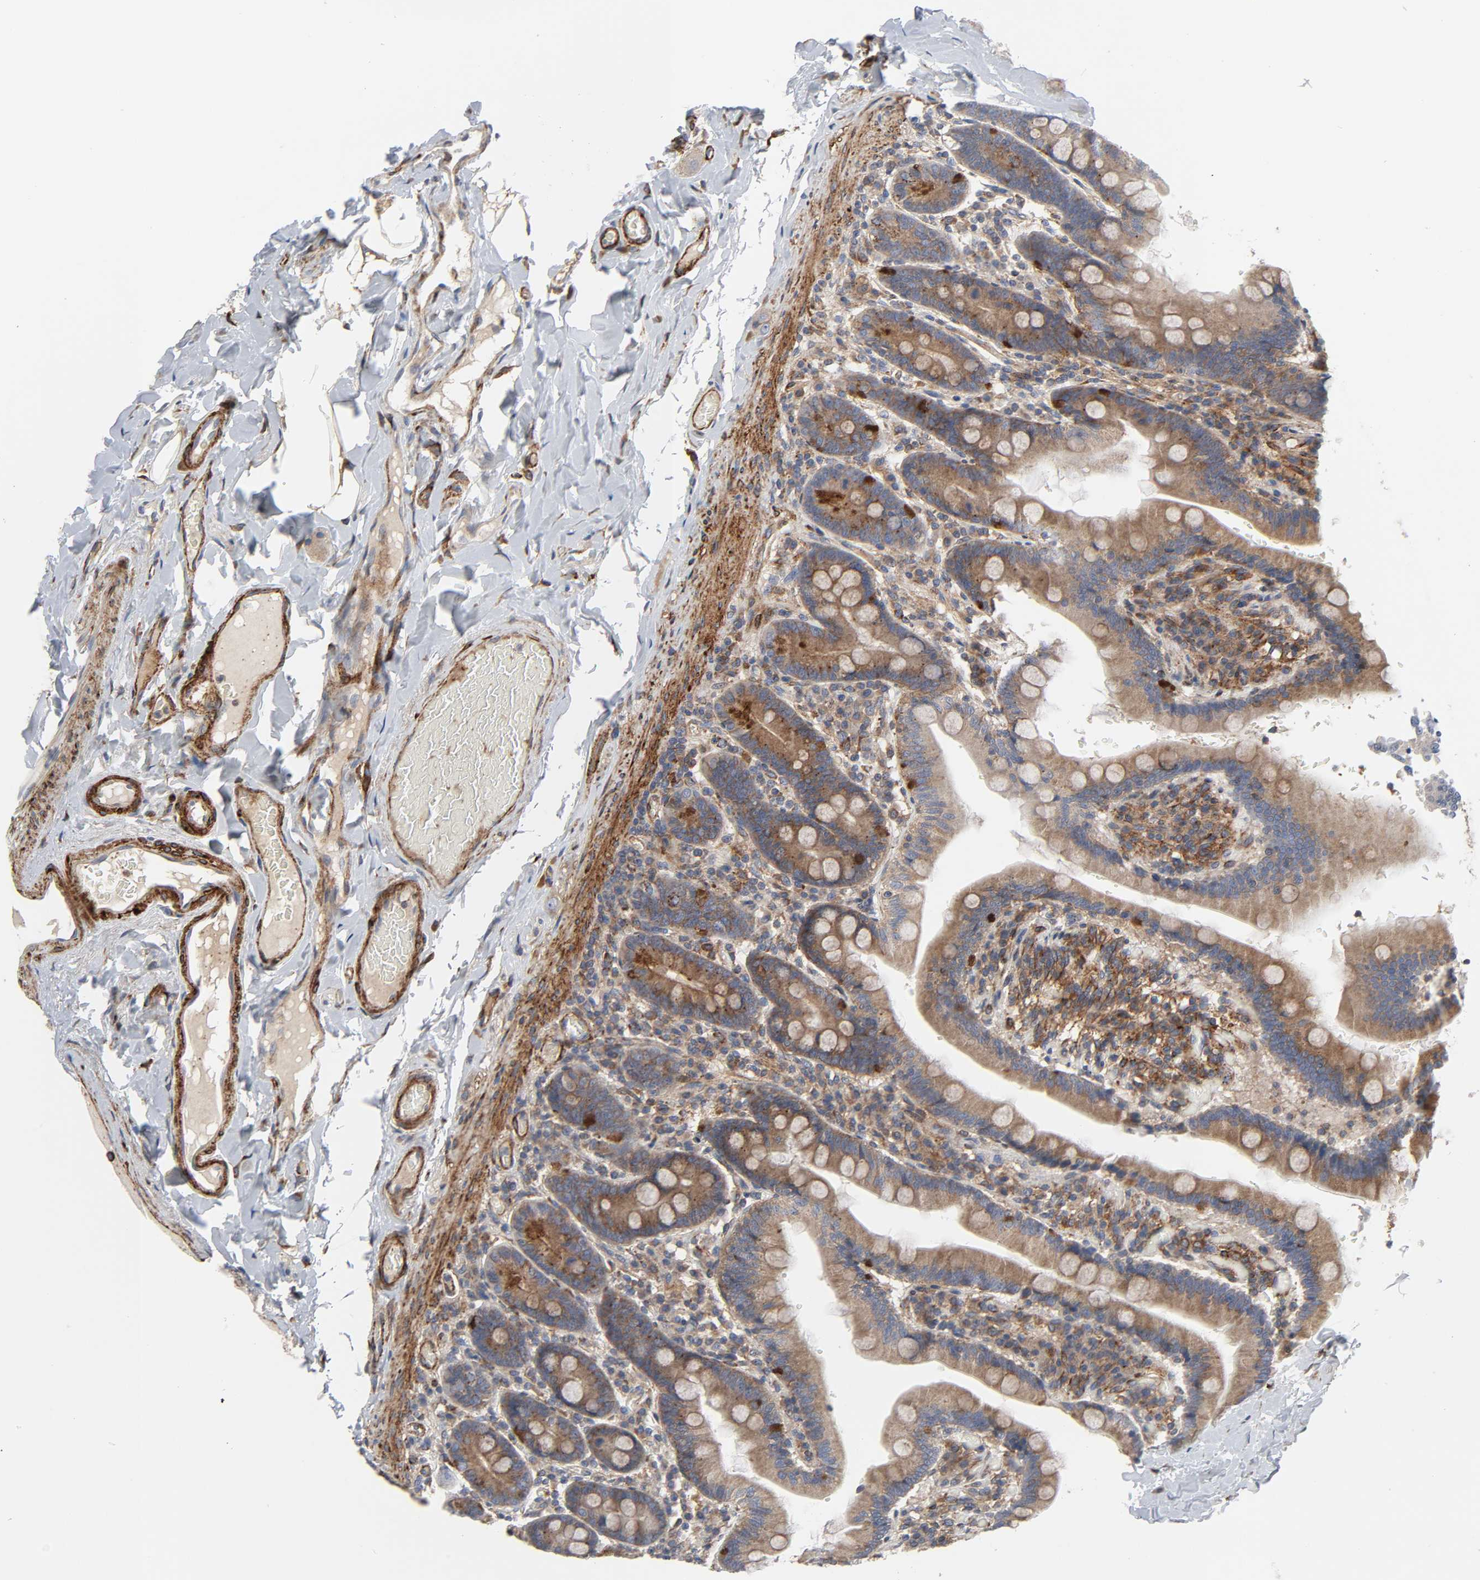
{"staining": {"intensity": "strong", "quantity": ">75%", "location": "cytoplasmic/membranous"}, "tissue": "duodenum", "cell_type": "Glandular cells", "image_type": "normal", "snomed": [{"axis": "morphology", "description": "Normal tissue, NOS"}, {"axis": "topography", "description": "Duodenum"}], "caption": "DAB (3,3'-diaminobenzidine) immunohistochemical staining of unremarkable duodenum demonstrates strong cytoplasmic/membranous protein staining in about >75% of glandular cells.", "gene": "ARHGAP1", "patient": {"sex": "male", "age": 66}}